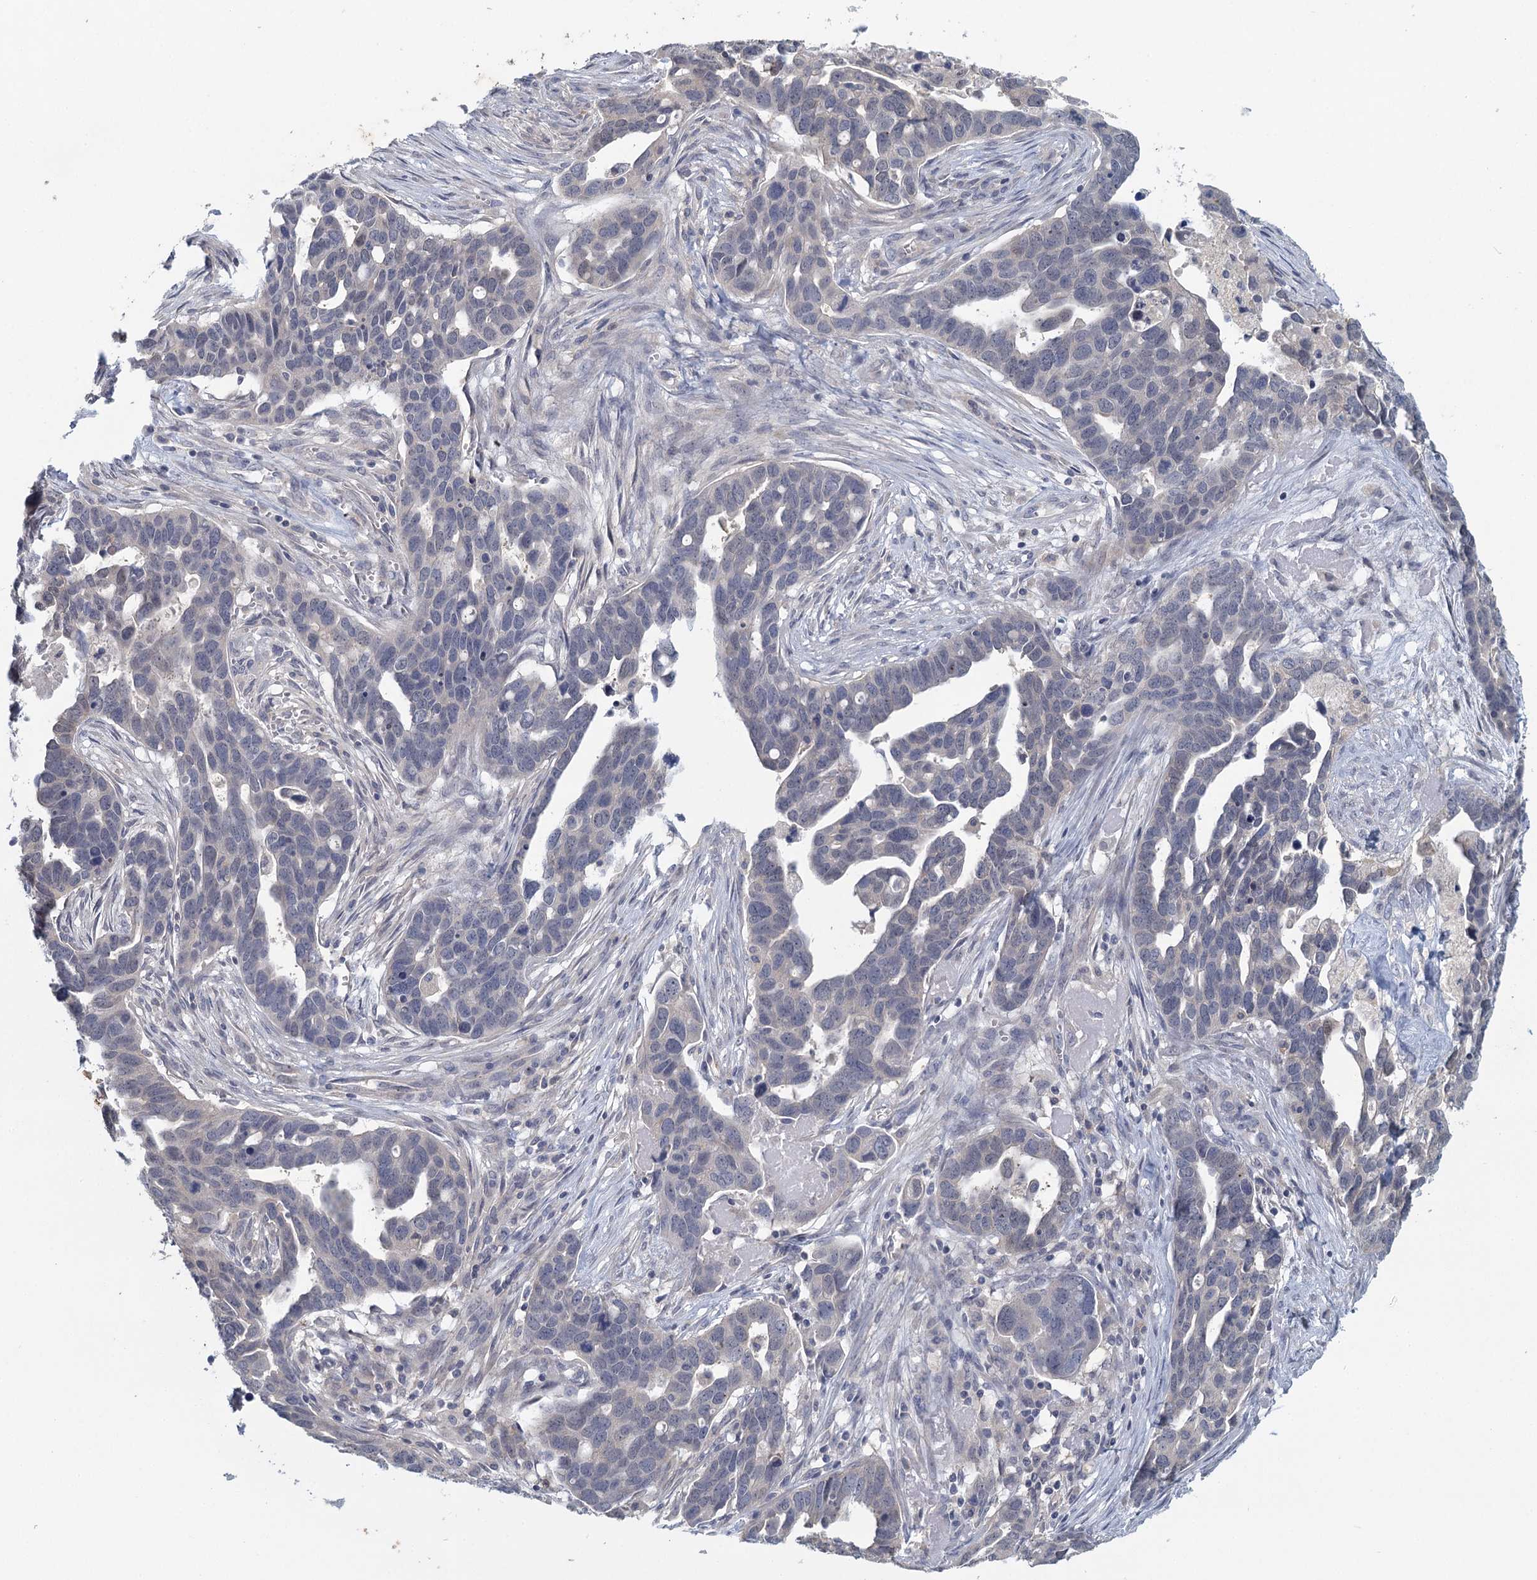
{"staining": {"intensity": "negative", "quantity": "none", "location": "none"}, "tissue": "ovarian cancer", "cell_type": "Tumor cells", "image_type": "cancer", "snomed": [{"axis": "morphology", "description": "Cystadenocarcinoma, serous, NOS"}, {"axis": "topography", "description": "Ovary"}], "caption": "IHC histopathology image of neoplastic tissue: serous cystadenocarcinoma (ovarian) stained with DAB (3,3'-diaminobenzidine) displays no significant protein positivity in tumor cells. (DAB IHC with hematoxylin counter stain).", "gene": "MYO7B", "patient": {"sex": "female", "age": 54}}